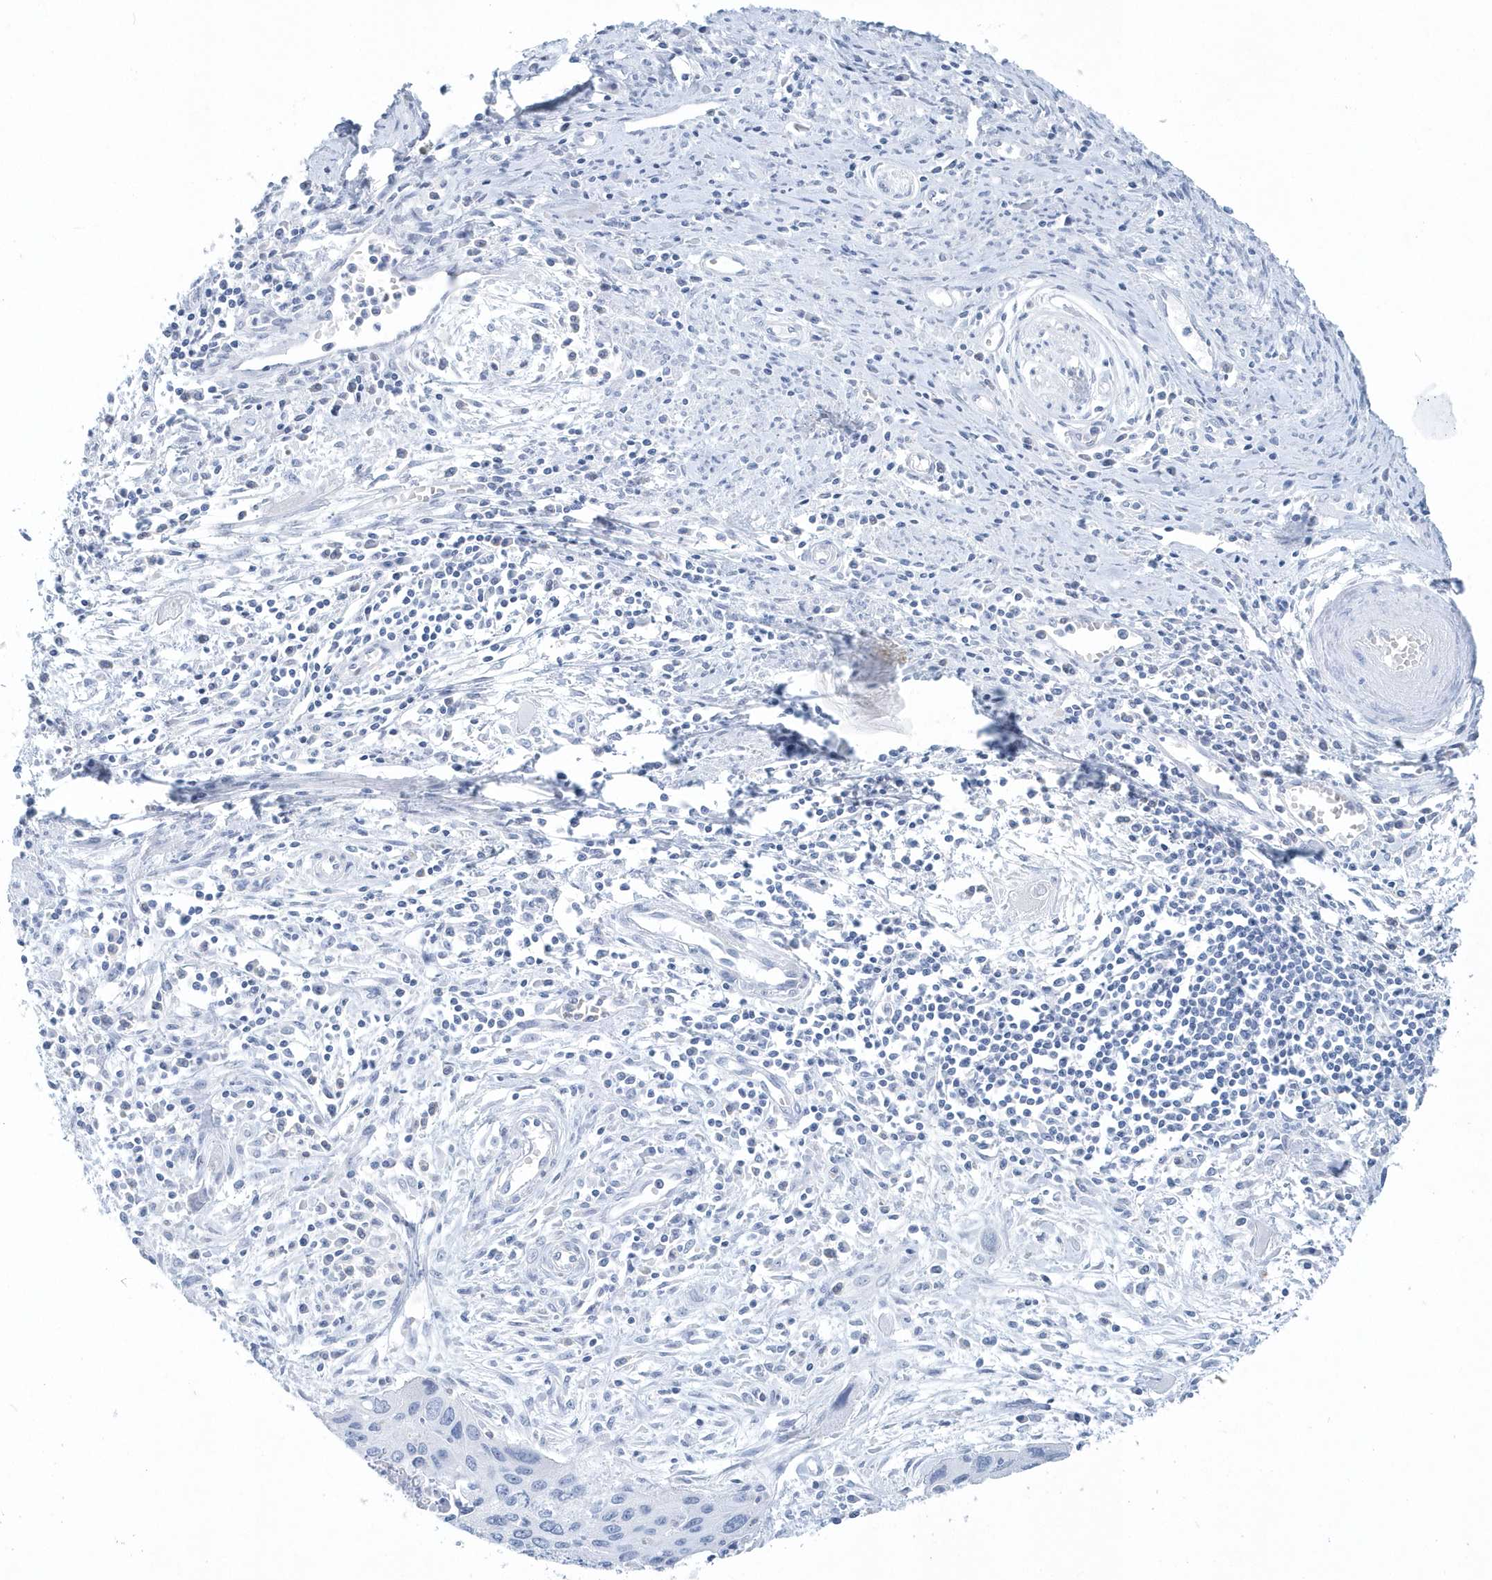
{"staining": {"intensity": "negative", "quantity": "none", "location": "none"}, "tissue": "cervical cancer", "cell_type": "Tumor cells", "image_type": "cancer", "snomed": [{"axis": "morphology", "description": "Squamous cell carcinoma, NOS"}, {"axis": "topography", "description": "Cervix"}], "caption": "This is a histopathology image of immunohistochemistry (IHC) staining of squamous cell carcinoma (cervical), which shows no staining in tumor cells.", "gene": "PTPRO", "patient": {"sex": "female", "age": 55}}